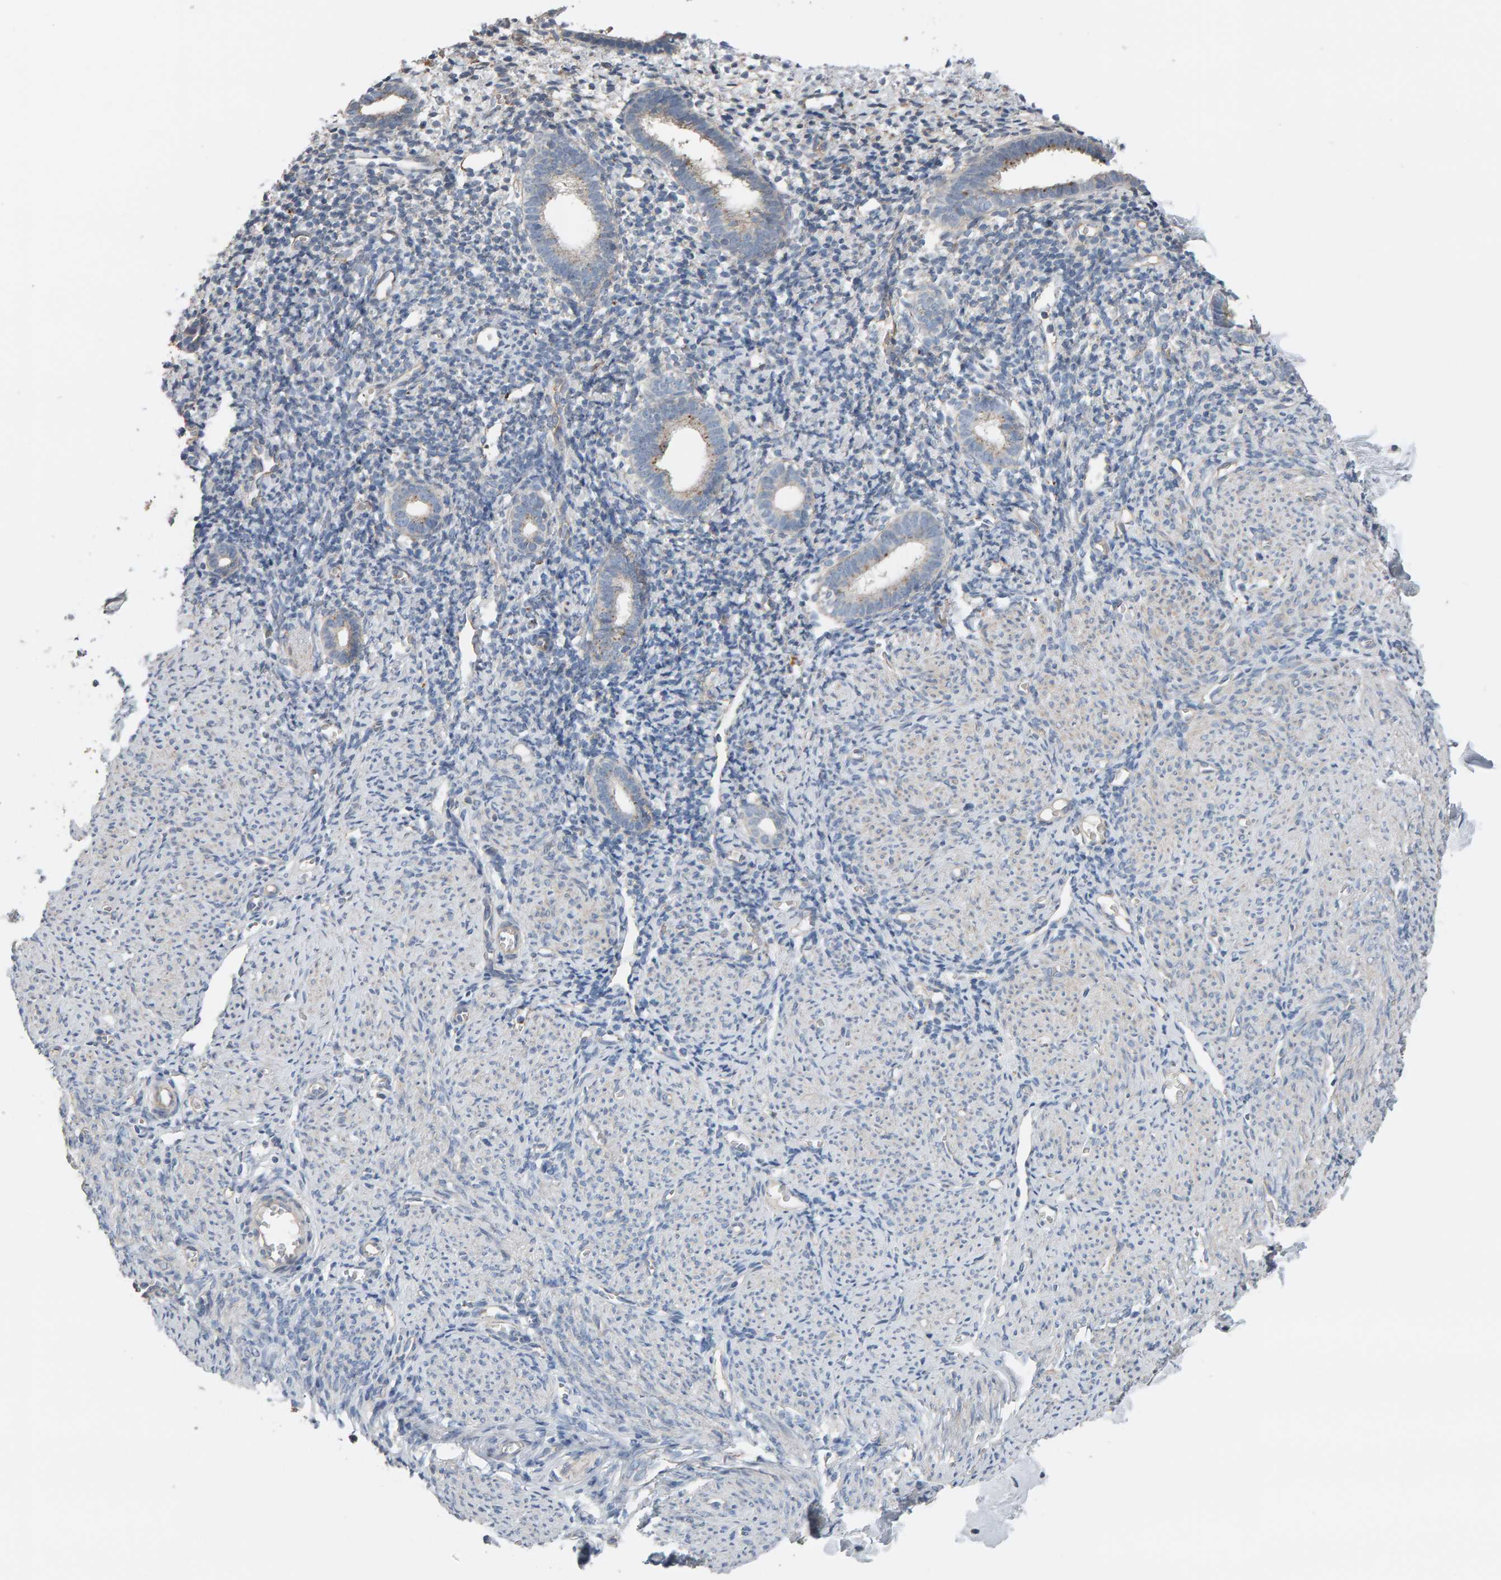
{"staining": {"intensity": "negative", "quantity": "none", "location": "none"}, "tissue": "endometrium", "cell_type": "Cells in endometrial stroma", "image_type": "normal", "snomed": [{"axis": "morphology", "description": "Normal tissue, NOS"}, {"axis": "morphology", "description": "Adenocarcinoma, NOS"}, {"axis": "topography", "description": "Endometrium"}], "caption": "A micrograph of human endometrium is negative for staining in cells in endometrial stroma. Nuclei are stained in blue.", "gene": "IPPK", "patient": {"sex": "female", "age": 57}}